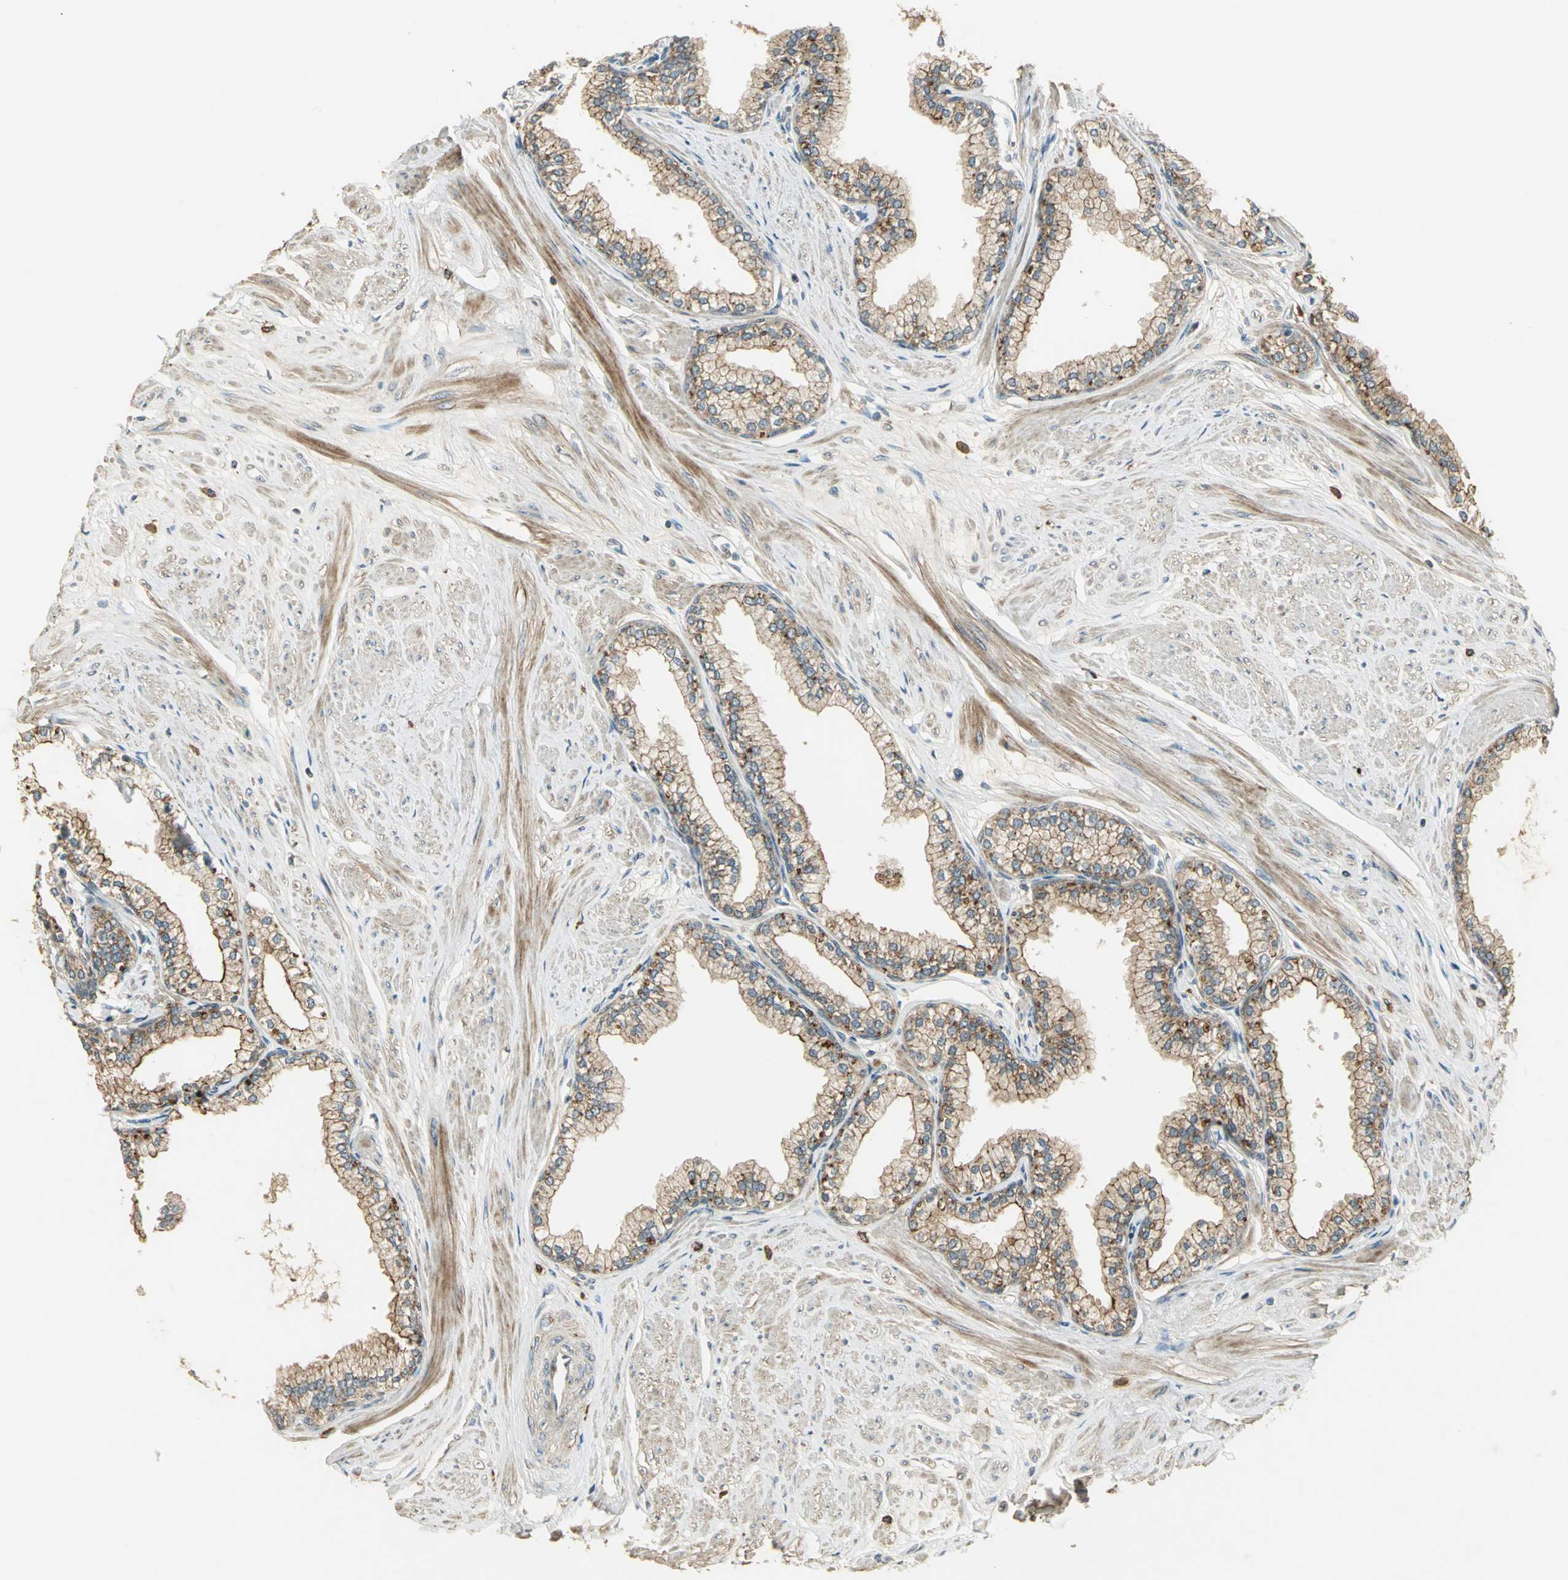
{"staining": {"intensity": "moderate", "quantity": ">75%", "location": "cytoplasmic/membranous"}, "tissue": "prostate", "cell_type": "Glandular cells", "image_type": "normal", "snomed": [{"axis": "morphology", "description": "Normal tissue, NOS"}, {"axis": "topography", "description": "Prostate"}], "caption": "A brown stain labels moderate cytoplasmic/membranous positivity of a protein in glandular cells of unremarkable human prostate. (DAB (3,3'-diaminobenzidine) IHC, brown staining for protein, blue staining for nuclei).", "gene": "KEAP1", "patient": {"sex": "male", "age": 64}}